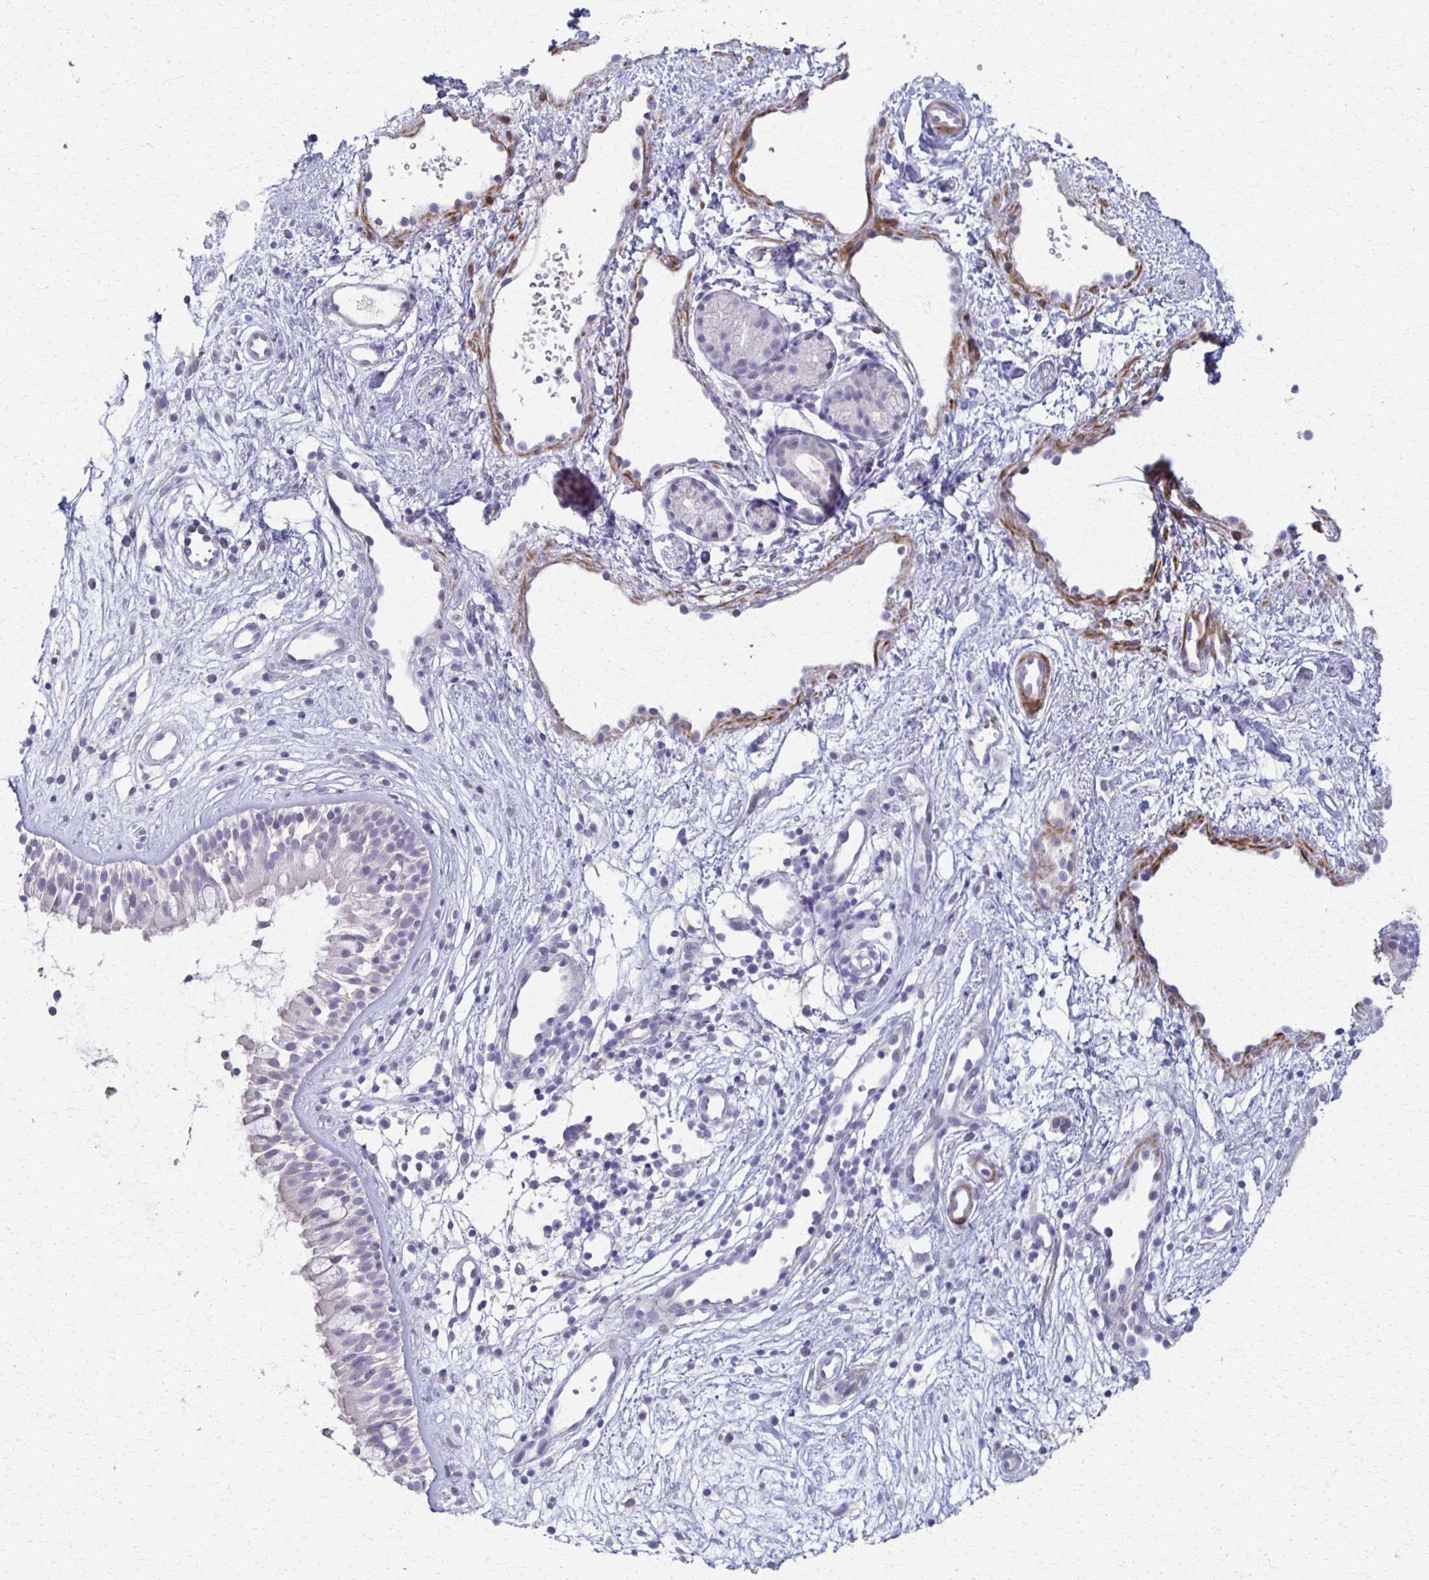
{"staining": {"intensity": "negative", "quantity": "none", "location": "none"}, "tissue": "nasopharynx", "cell_type": "Respiratory epithelial cells", "image_type": "normal", "snomed": [{"axis": "morphology", "description": "Normal tissue, NOS"}, {"axis": "topography", "description": "Nasopharynx"}], "caption": "Immunohistochemistry (IHC) of unremarkable human nasopharynx reveals no expression in respiratory epithelial cells. The staining was performed using DAB (3,3'-diaminobenzidine) to visualize the protein expression in brown, while the nuclei were stained in blue with hematoxylin (Magnification: 20x).", "gene": "FOXO4", "patient": {"sex": "male", "age": 32}}